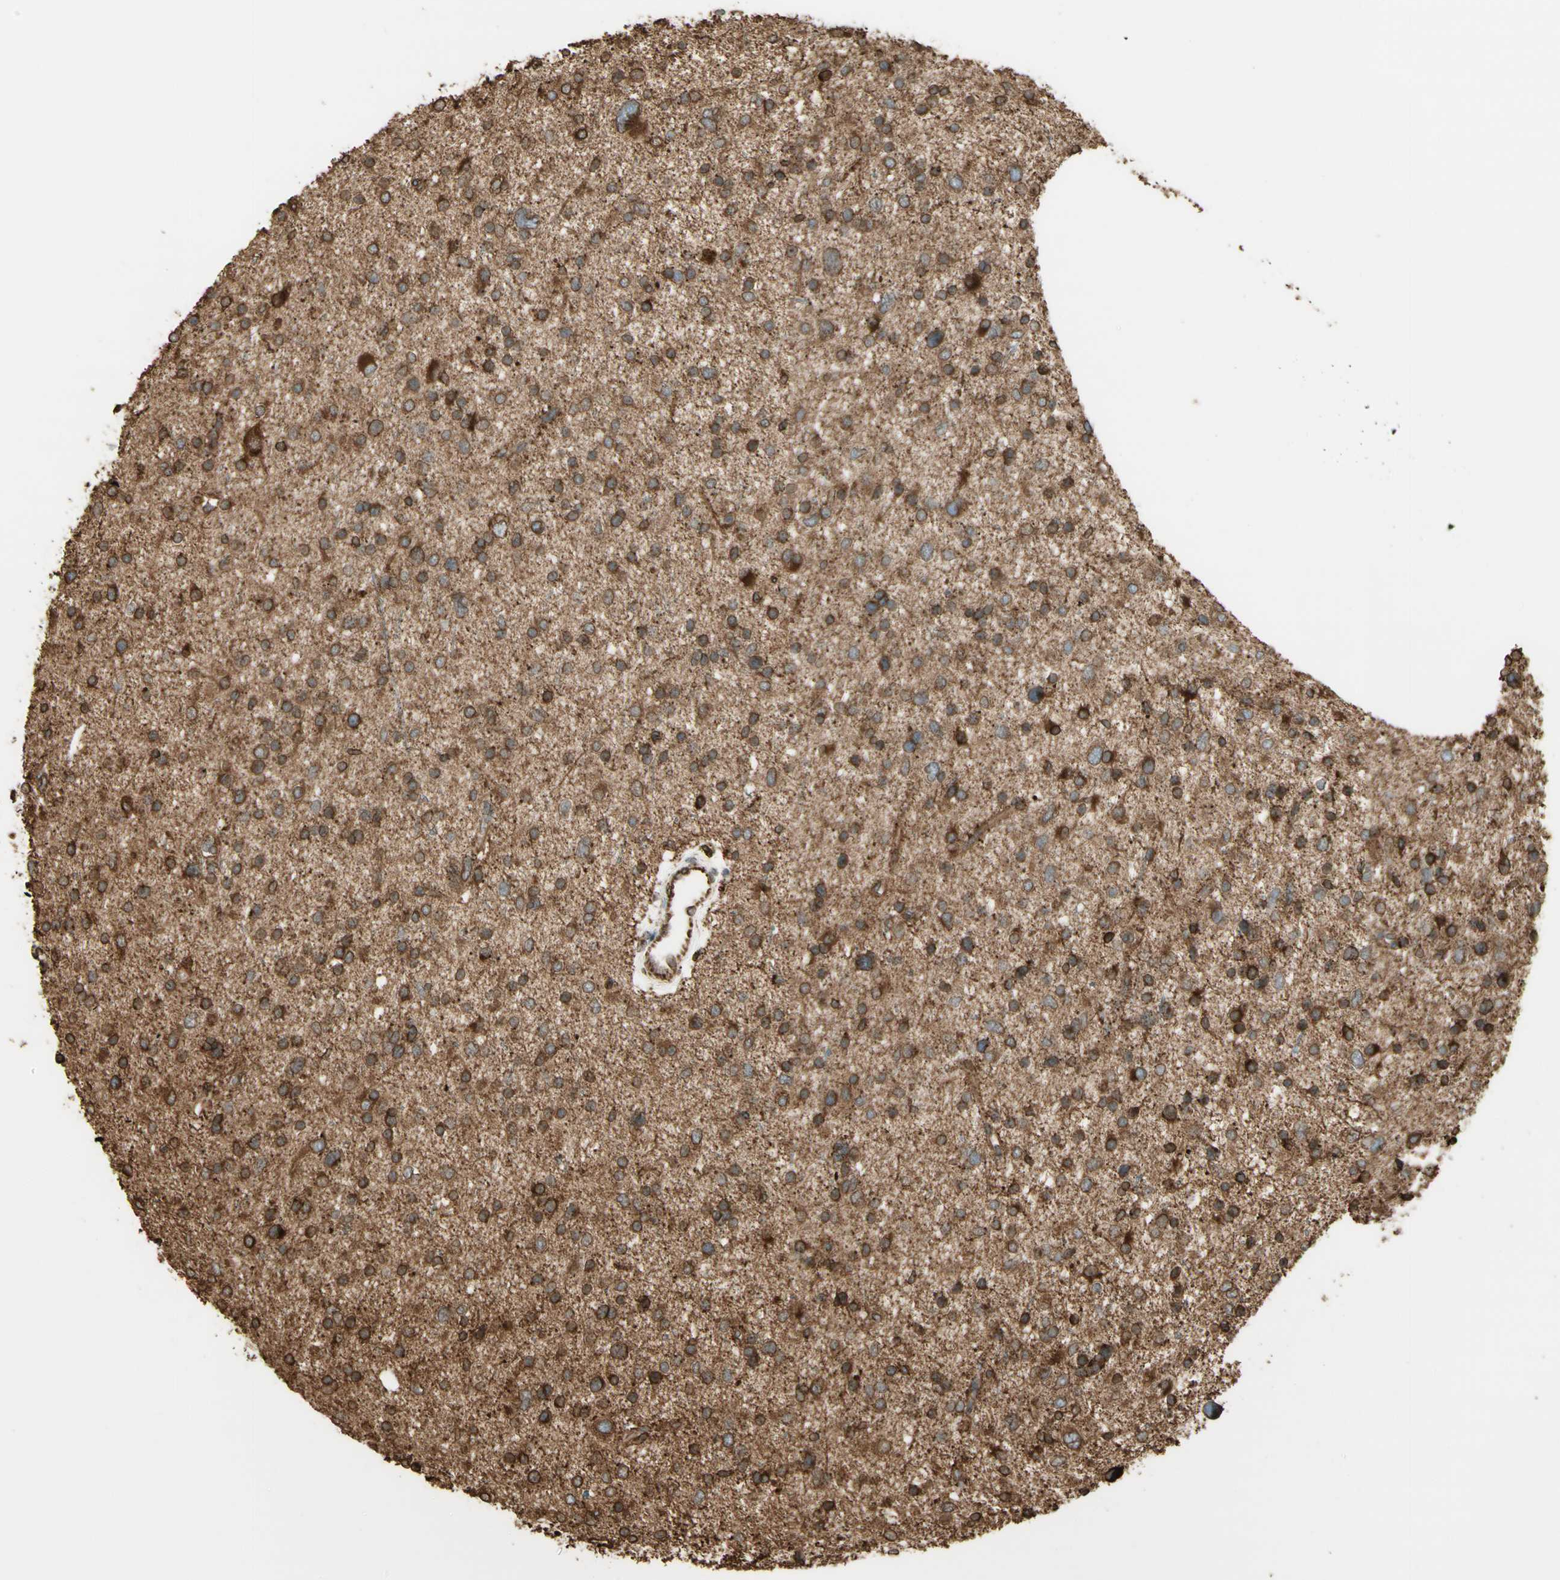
{"staining": {"intensity": "strong", "quantity": "25%-75%", "location": "cytoplasmic/membranous"}, "tissue": "glioma", "cell_type": "Tumor cells", "image_type": "cancer", "snomed": [{"axis": "morphology", "description": "Glioma, malignant, Low grade"}, {"axis": "topography", "description": "Brain"}], "caption": "Glioma stained for a protein (brown) displays strong cytoplasmic/membranous positive positivity in about 25%-75% of tumor cells.", "gene": "CANX", "patient": {"sex": "female", "age": 37}}